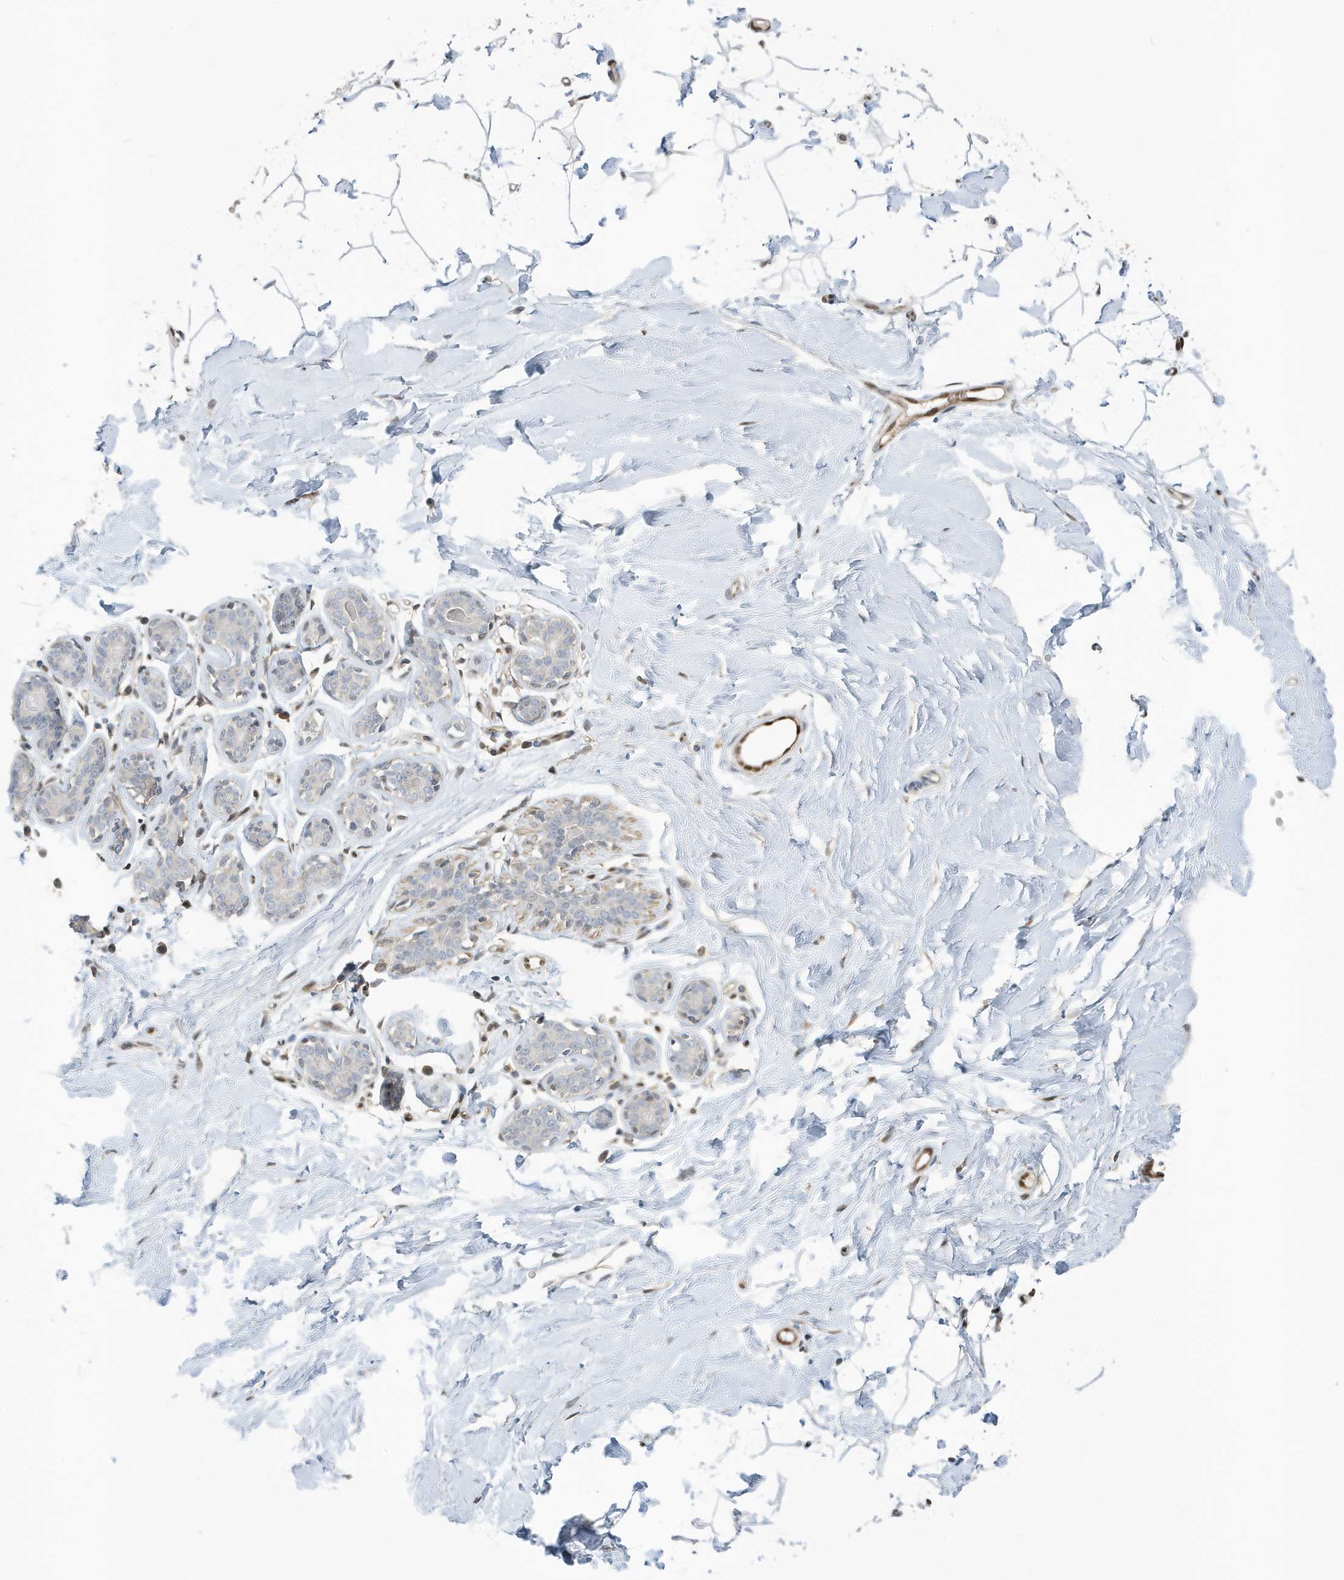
{"staining": {"intensity": "weak", "quantity": ">75%", "location": "nuclear"}, "tissue": "adipose tissue", "cell_type": "Adipocytes", "image_type": "normal", "snomed": [{"axis": "morphology", "description": "Normal tissue, NOS"}, {"axis": "topography", "description": "Breast"}], "caption": "This photomicrograph reveals unremarkable adipose tissue stained with IHC to label a protein in brown. The nuclear of adipocytes show weak positivity for the protein. Nuclei are counter-stained blue.", "gene": "NCOA7", "patient": {"sex": "female", "age": 23}}